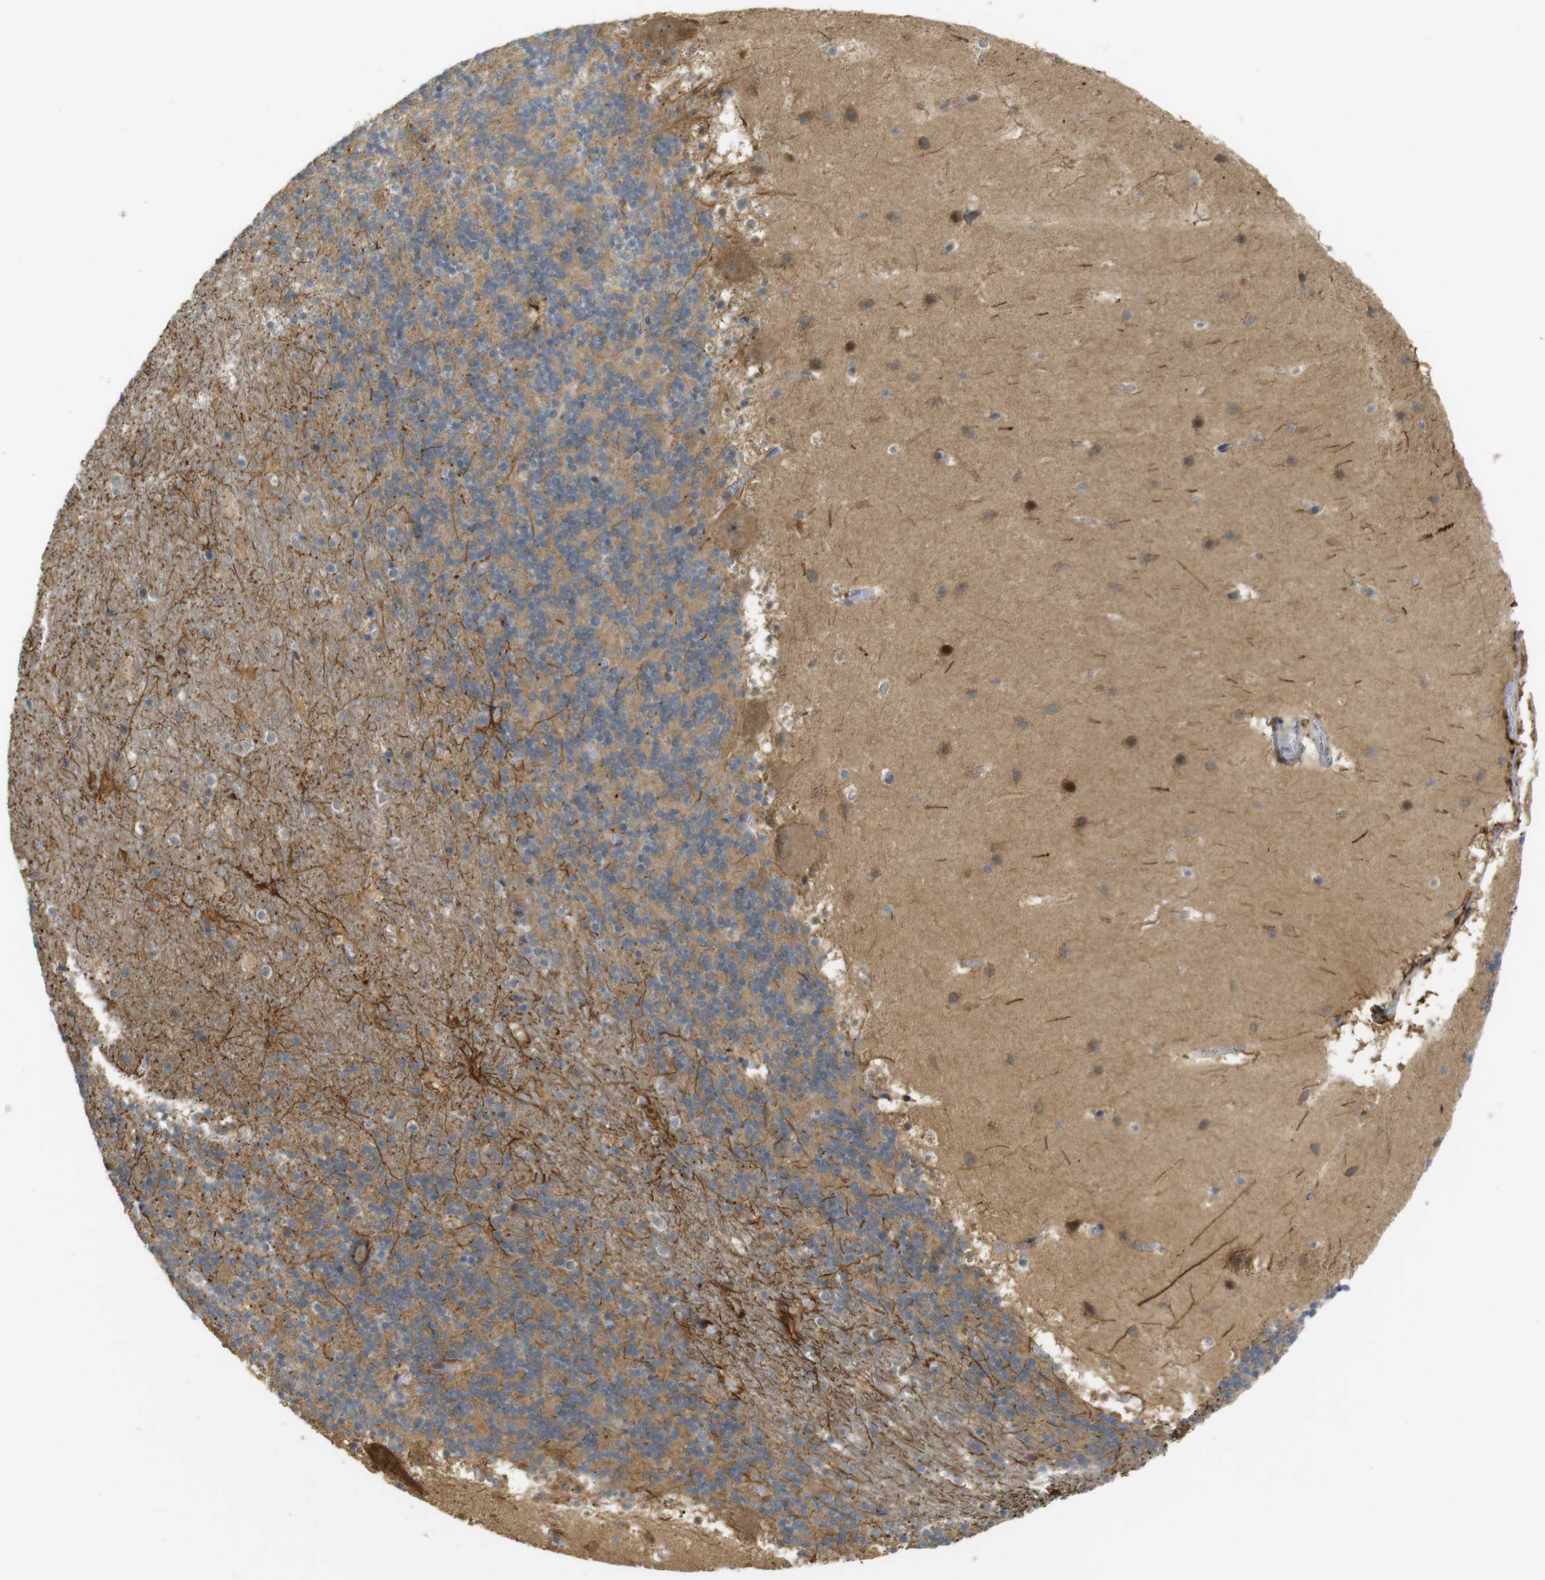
{"staining": {"intensity": "moderate", "quantity": "<25%", "location": "cytoplasmic/membranous"}, "tissue": "cerebellum", "cell_type": "Cells in granular layer", "image_type": "normal", "snomed": [{"axis": "morphology", "description": "Normal tissue, NOS"}, {"axis": "topography", "description": "Cerebellum"}], "caption": "A micrograph of human cerebellum stained for a protein shows moderate cytoplasmic/membranous brown staining in cells in granular layer.", "gene": "TMX3", "patient": {"sex": "male", "age": 45}}